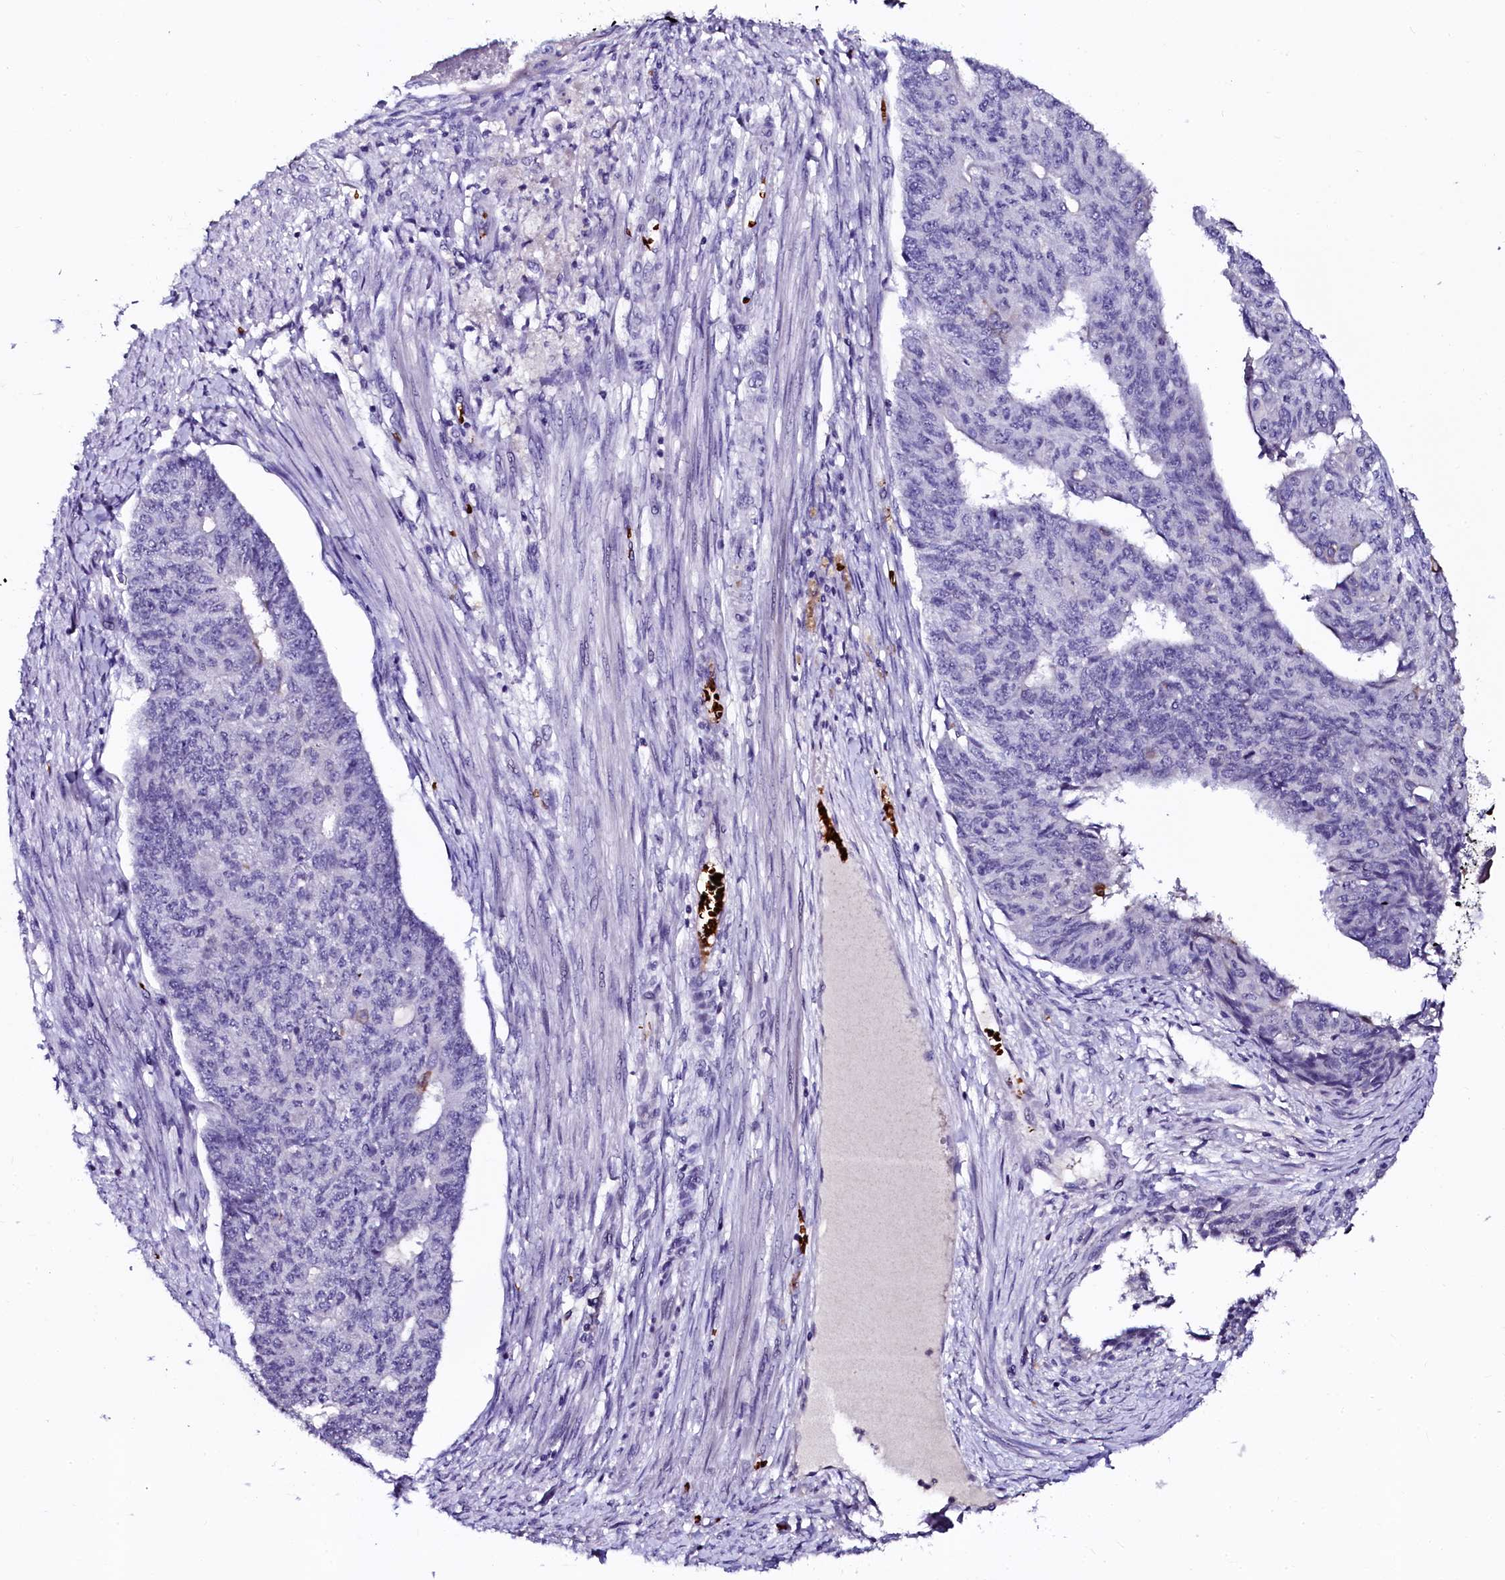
{"staining": {"intensity": "negative", "quantity": "none", "location": "none"}, "tissue": "endometrial cancer", "cell_type": "Tumor cells", "image_type": "cancer", "snomed": [{"axis": "morphology", "description": "Adenocarcinoma, NOS"}, {"axis": "topography", "description": "Endometrium"}], "caption": "Immunohistochemical staining of adenocarcinoma (endometrial) exhibits no significant positivity in tumor cells.", "gene": "CTDSPL2", "patient": {"sex": "female", "age": 32}}